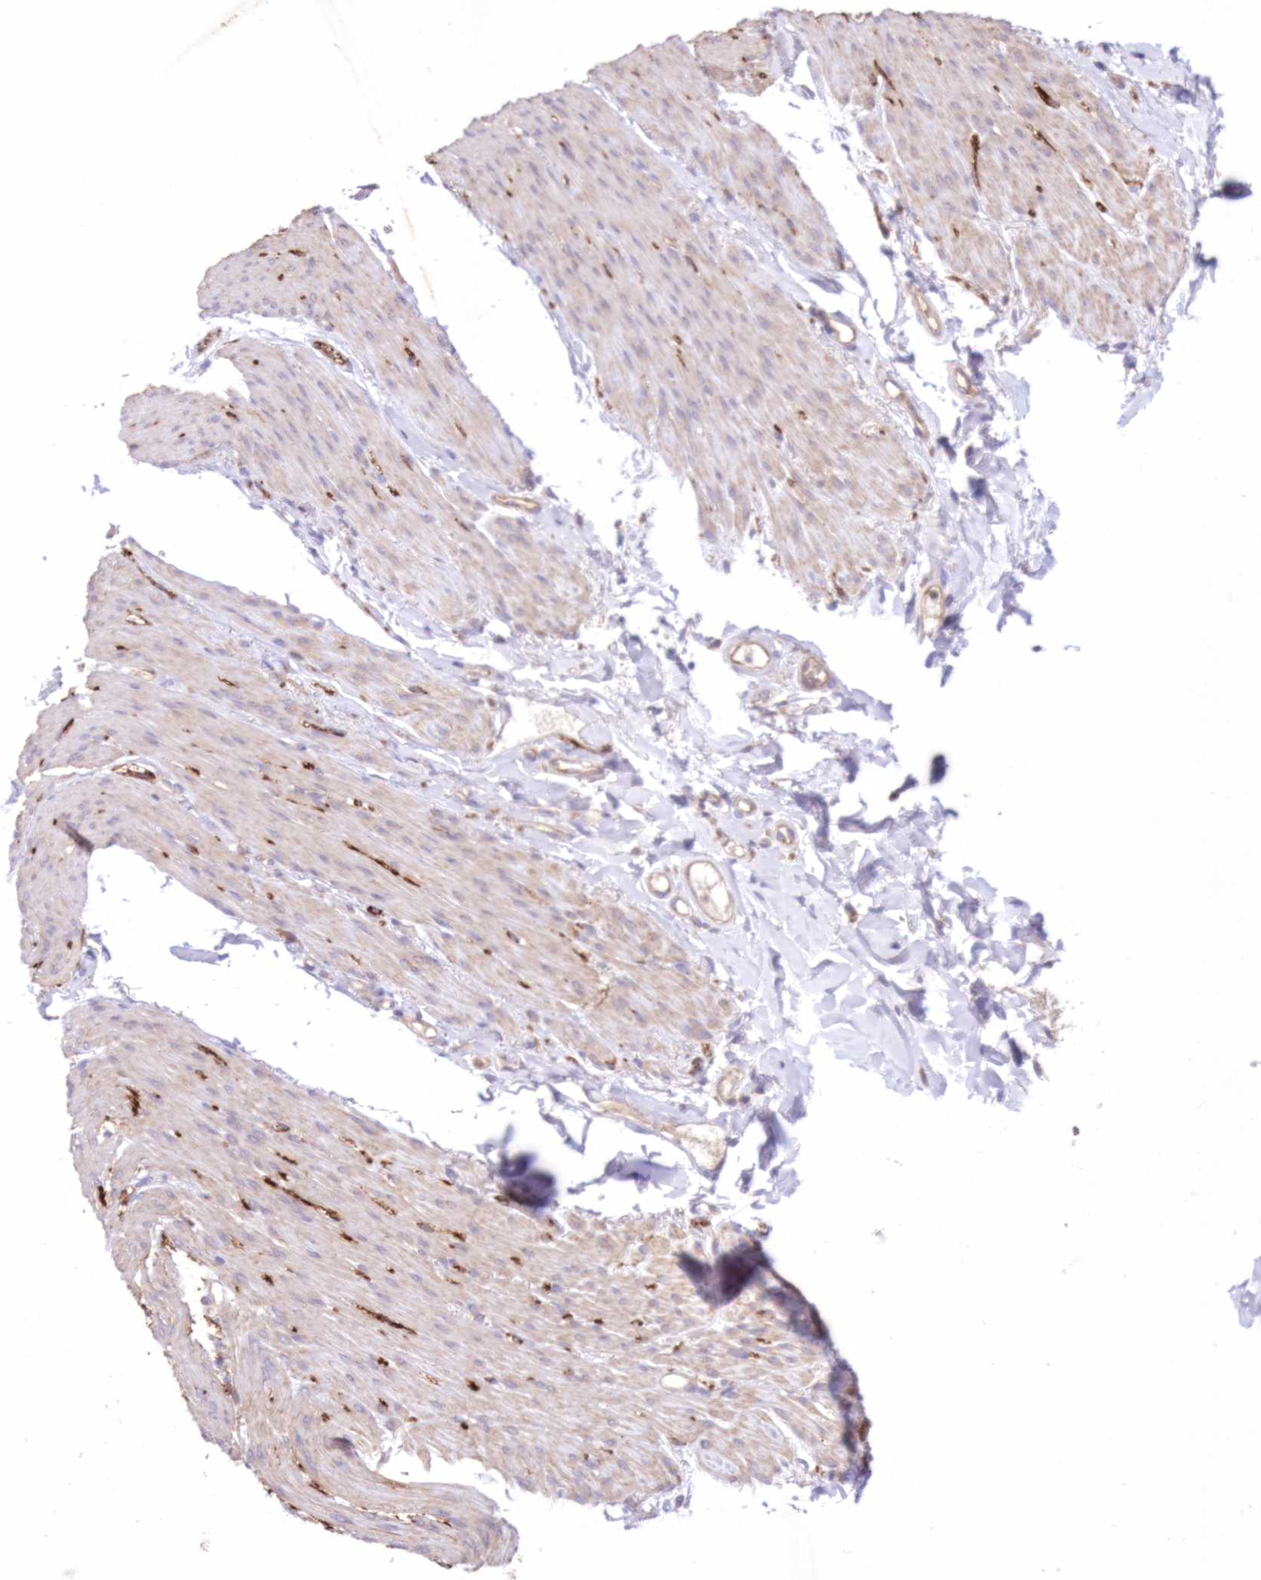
{"staining": {"intensity": "negative", "quantity": "none", "location": "none"}, "tissue": "adipose tissue", "cell_type": "Adipocytes", "image_type": "normal", "snomed": [{"axis": "morphology", "description": "Normal tissue, NOS"}, {"axis": "topography", "description": "Colon"}, {"axis": "topography", "description": "Peripheral nerve tissue"}], "caption": "This is a image of immunohistochemistry staining of normal adipose tissue, which shows no expression in adipocytes.", "gene": "FCHO2", "patient": {"sex": "female", "age": 61}}